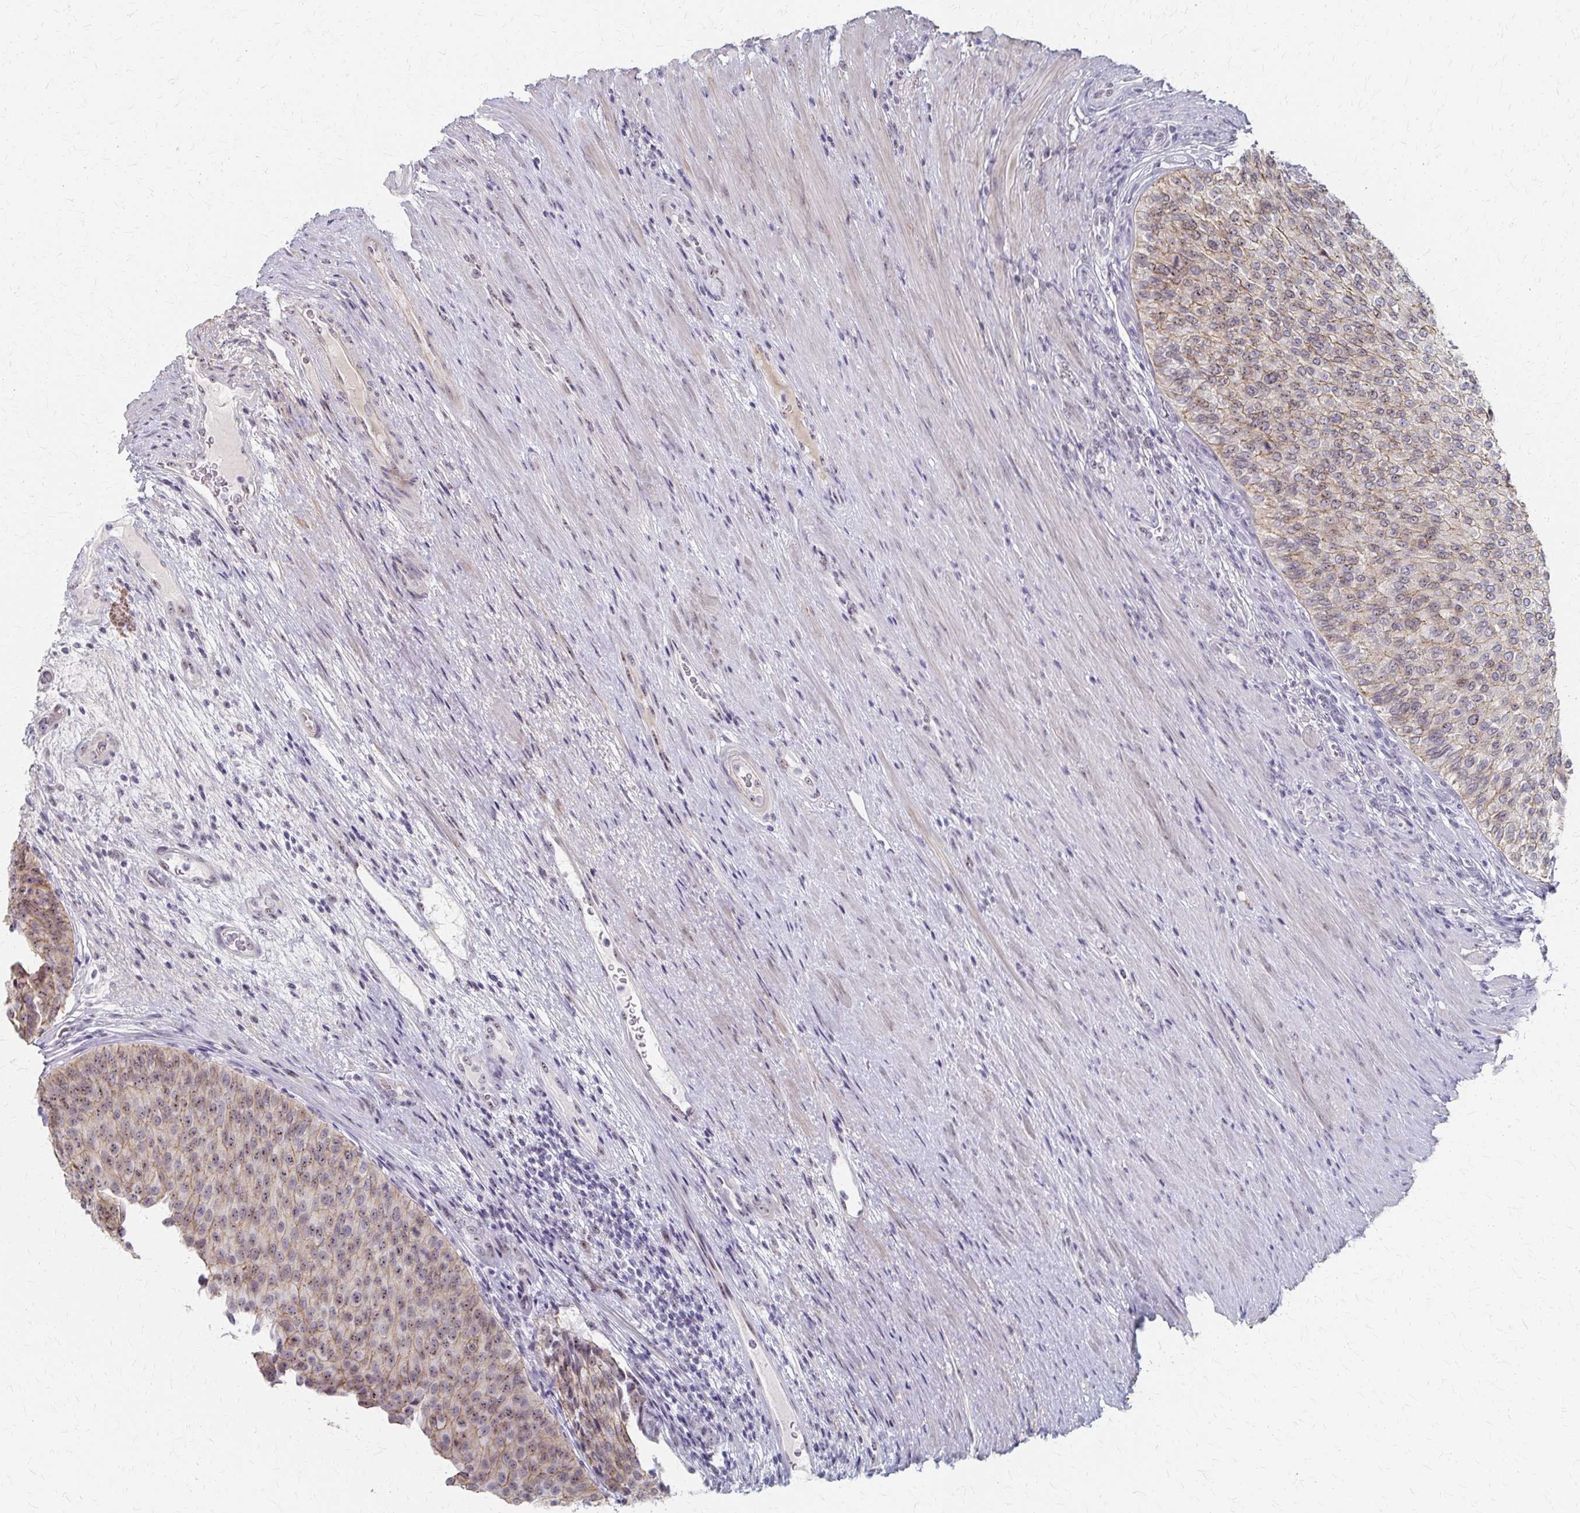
{"staining": {"intensity": "moderate", "quantity": ">75%", "location": "cytoplasmic/membranous,nuclear"}, "tissue": "urinary bladder", "cell_type": "Urothelial cells", "image_type": "normal", "snomed": [{"axis": "morphology", "description": "Normal tissue, NOS"}, {"axis": "topography", "description": "Urinary bladder"}, {"axis": "topography", "description": "Prostate"}], "caption": "High-magnification brightfield microscopy of unremarkable urinary bladder stained with DAB (brown) and counterstained with hematoxylin (blue). urothelial cells exhibit moderate cytoplasmic/membranous,nuclear positivity is present in about>75% of cells. The protein is stained brown, and the nuclei are stained in blue (DAB (3,3'-diaminobenzidine) IHC with brightfield microscopy, high magnification).", "gene": "PES1", "patient": {"sex": "male", "age": 77}}